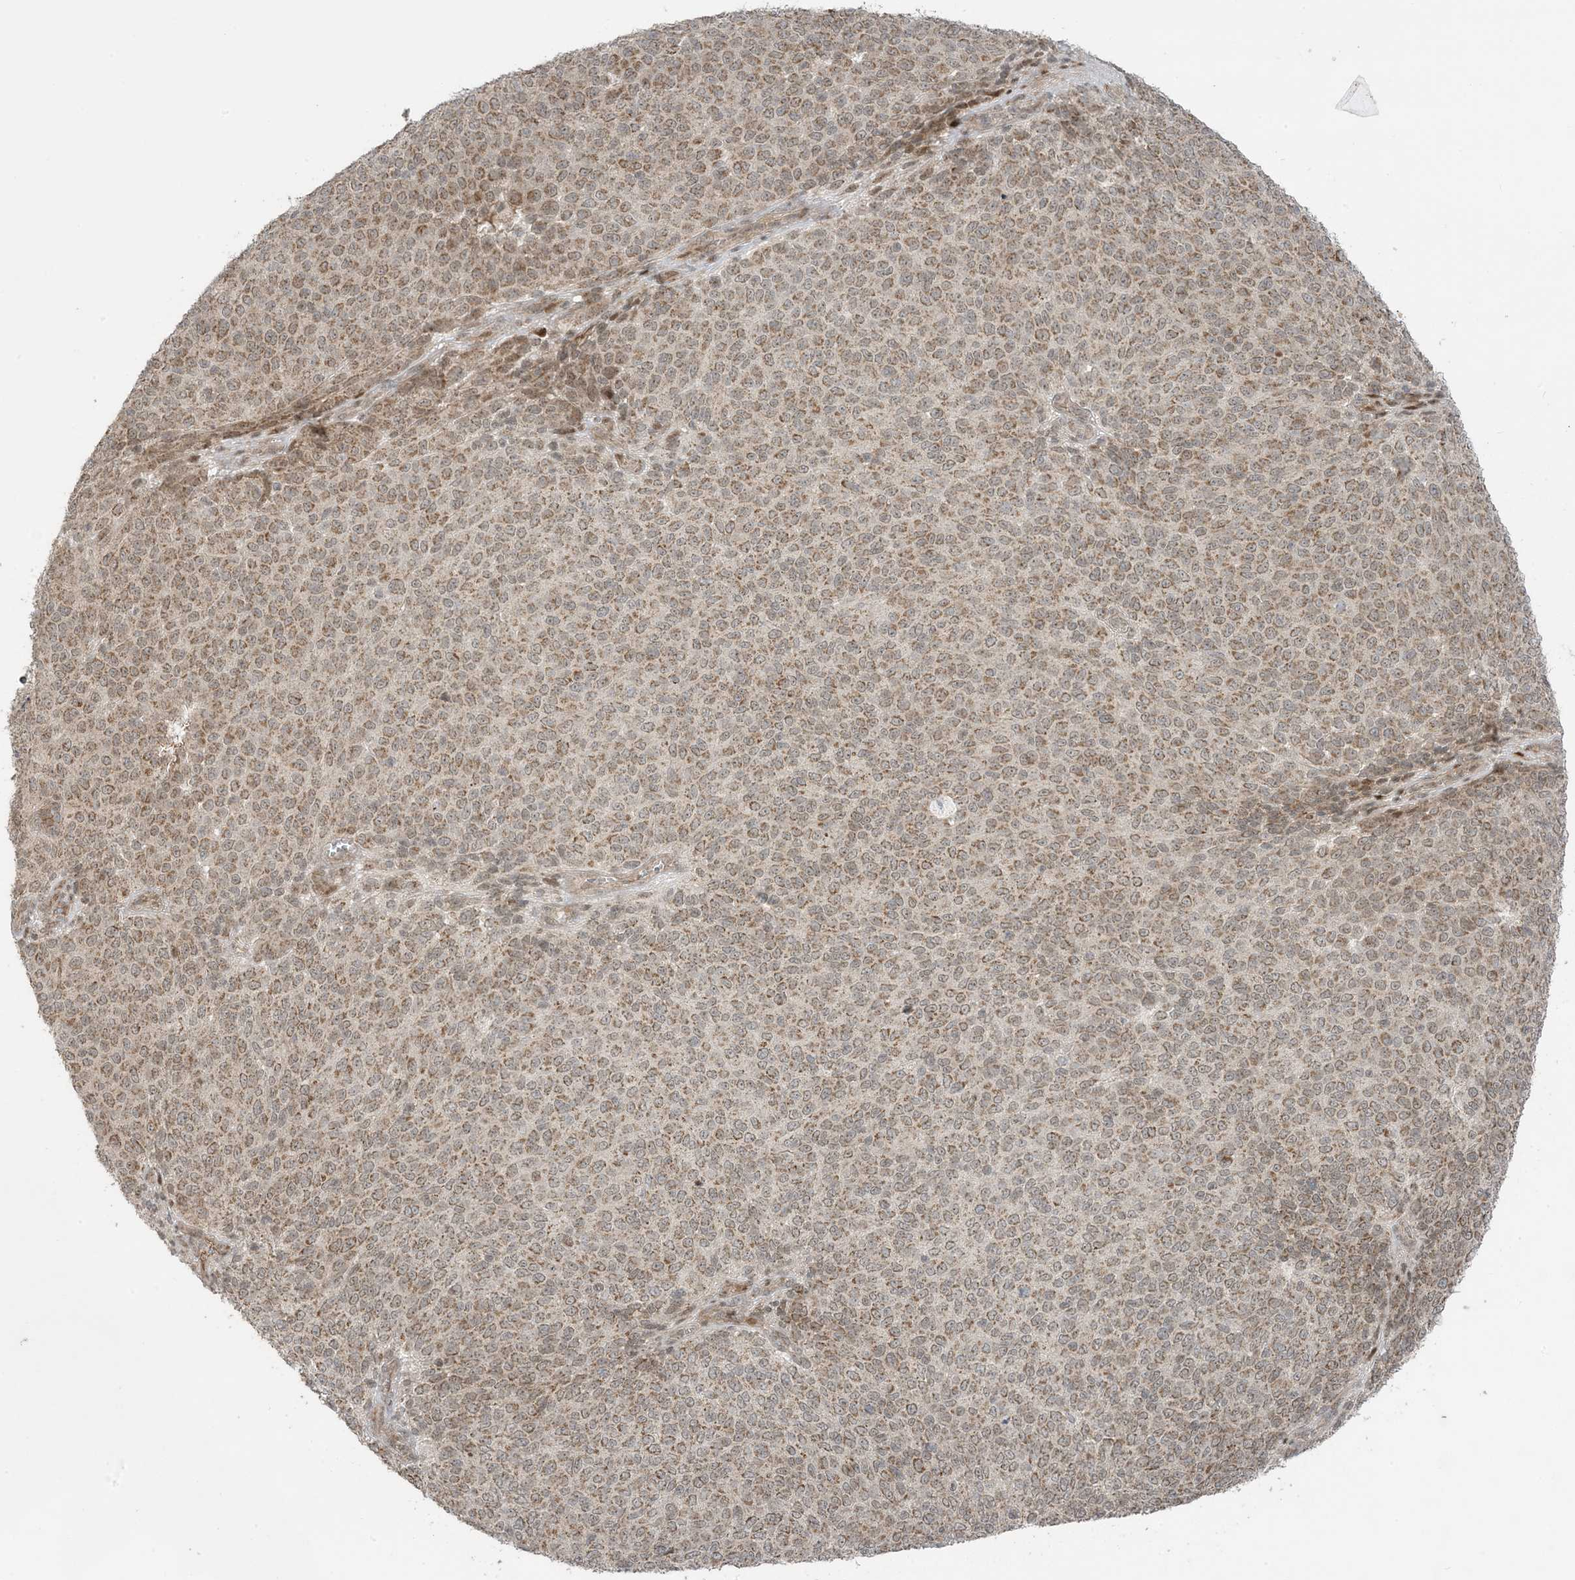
{"staining": {"intensity": "moderate", "quantity": ">75%", "location": "cytoplasmic/membranous"}, "tissue": "melanoma", "cell_type": "Tumor cells", "image_type": "cancer", "snomed": [{"axis": "morphology", "description": "Malignant melanoma, NOS"}, {"axis": "topography", "description": "Skin"}], "caption": "A brown stain labels moderate cytoplasmic/membranous staining of a protein in human melanoma tumor cells.", "gene": "PHLDB2", "patient": {"sex": "male", "age": 49}}